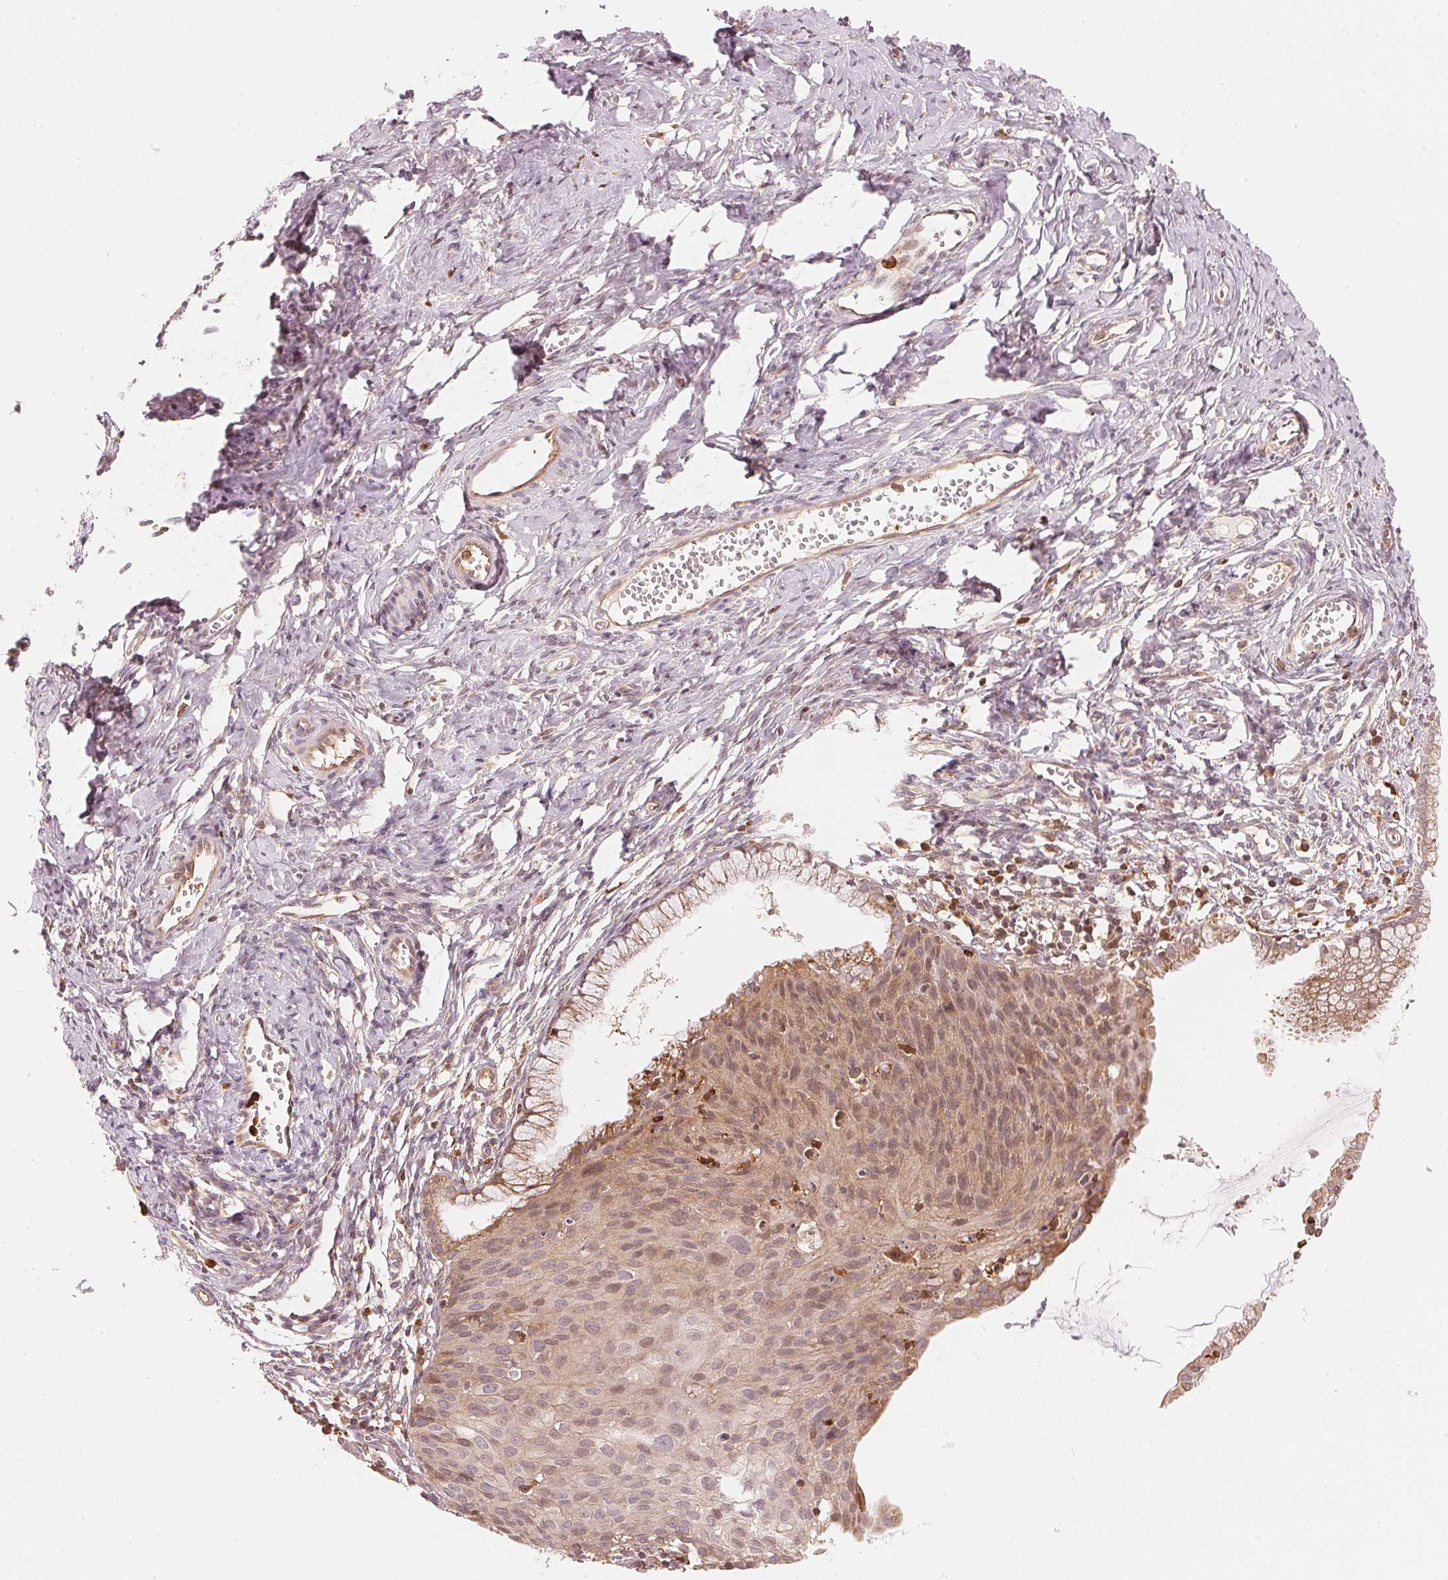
{"staining": {"intensity": "weak", "quantity": "25%-75%", "location": "cytoplasmic/membranous,nuclear"}, "tissue": "cervical cancer", "cell_type": "Tumor cells", "image_type": "cancer", "snomed": [{"axis": "morphology", "description": "Squamous cell carcinoma, NOS"}, {"axis": "topography", "description": "Cervix"}], "caption": "A high-resolution photomicrograph shows immunohistochemistry staining of cervical squamous cell carcinoma, which shows weak cytoplasmic/membranous and nuclear expression in about 25%-75% of tumor cells. The staining was performed using DAB (3,3'-diaminobenzidine), with brown indicating positive protein expression. Nuclei are stained blue with hematoxylin.", "gene": "PRKN", "patient": {"sex": "female", "age": 52}}